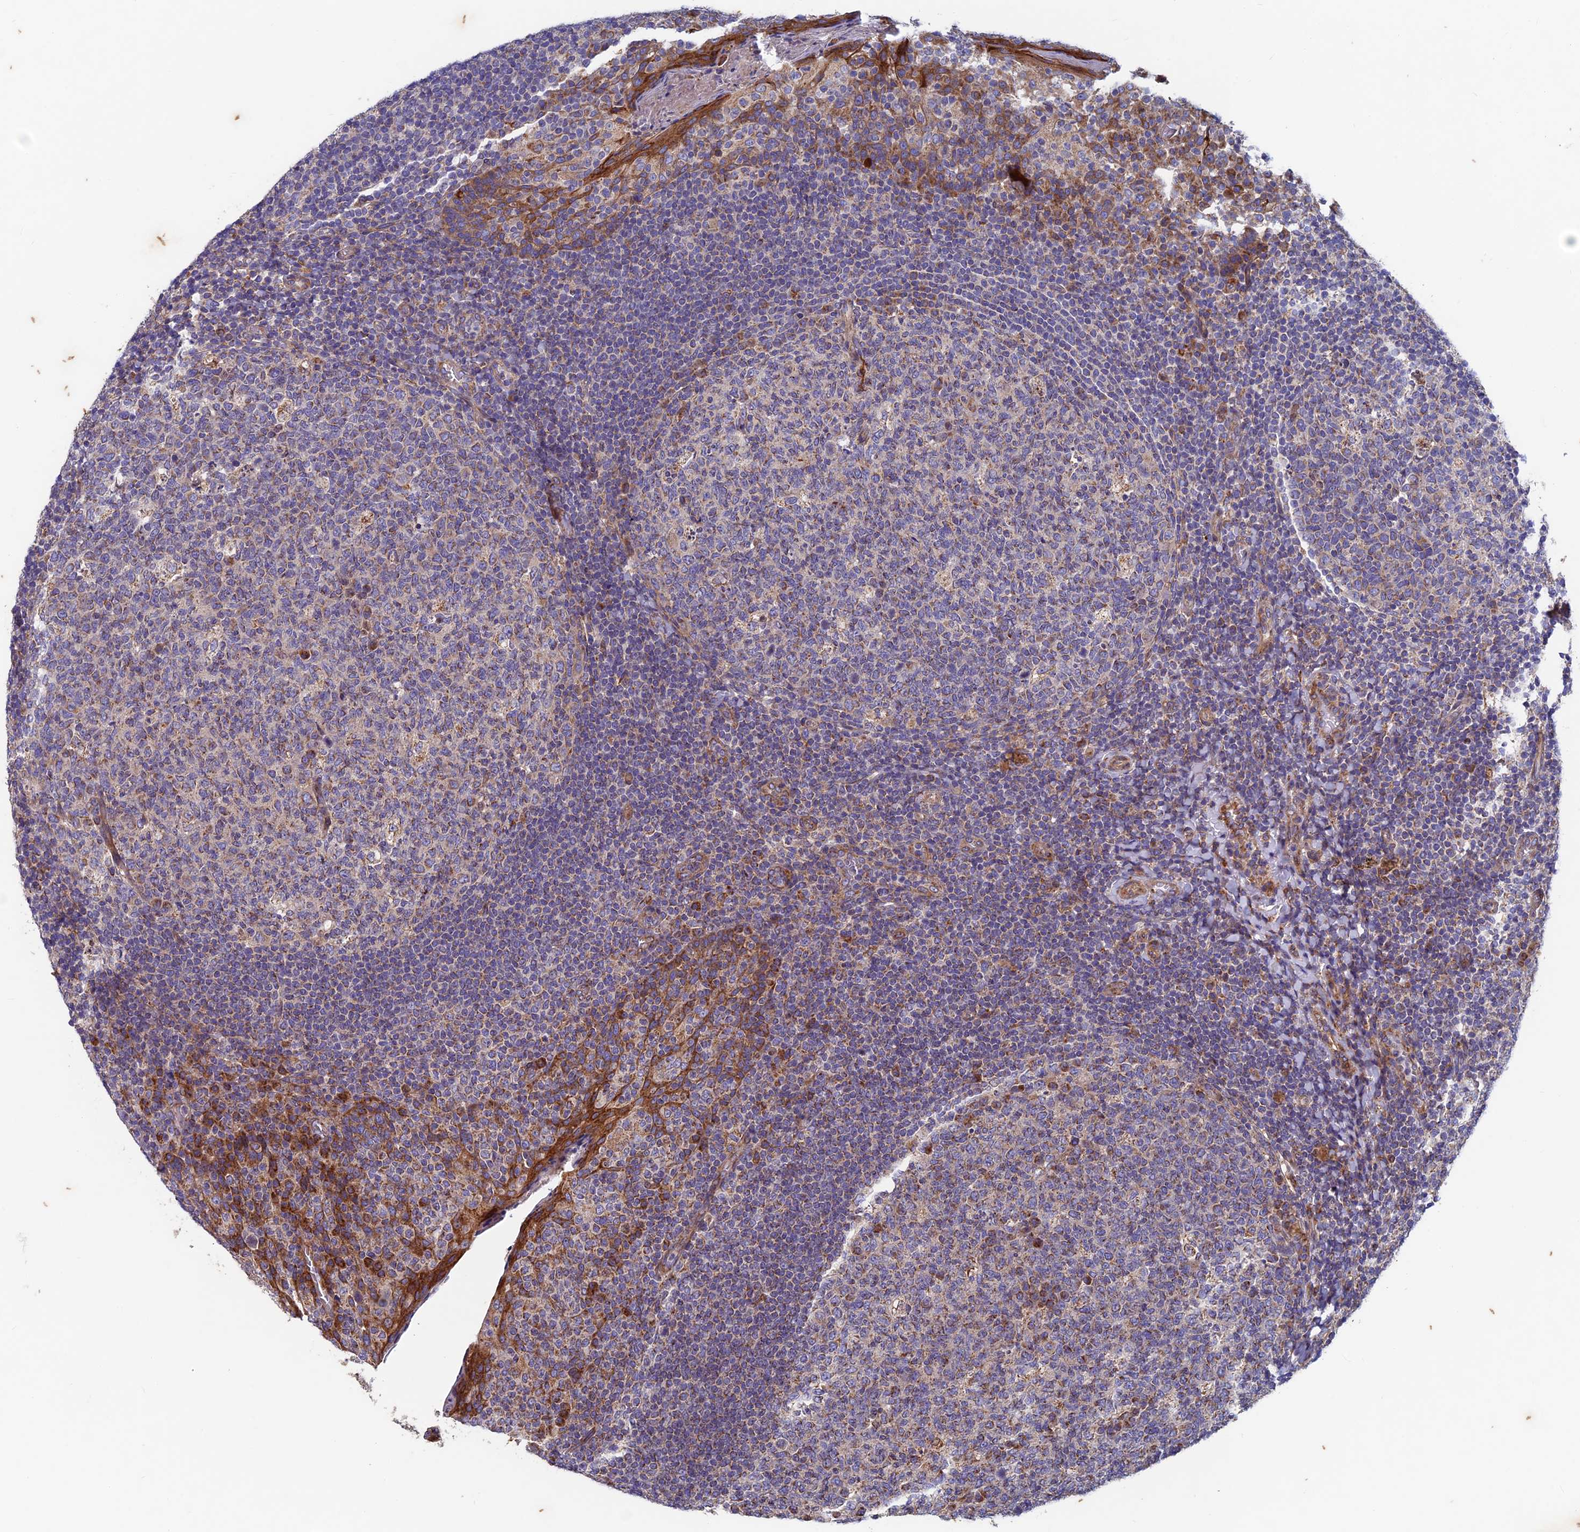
{"staining": {"intensity": "moderate", "quantity": "<25%", "location": "cytoplasmic/membranous"}, "tissue": "tonsil", "cell_type": "Germinal center cells", "image_type": "normal", "snomed": [{"axis": "morphology", "description": "Normal tissue, NOS"}, {"axis": "topography", "description": "Tonsil"}], "caption": "Unremarkable tonsil displays moderate cytoplasmic/membranous staining in about <25% of germinal center cells (Stains: DAB (3,3'-diaminobenzidine) in brown, nuclei in blue, Microscopy: brightfield microscopy at high magnification)..", "gene": "AP4S1", "patient": {"sex": "female", "age": 19}}